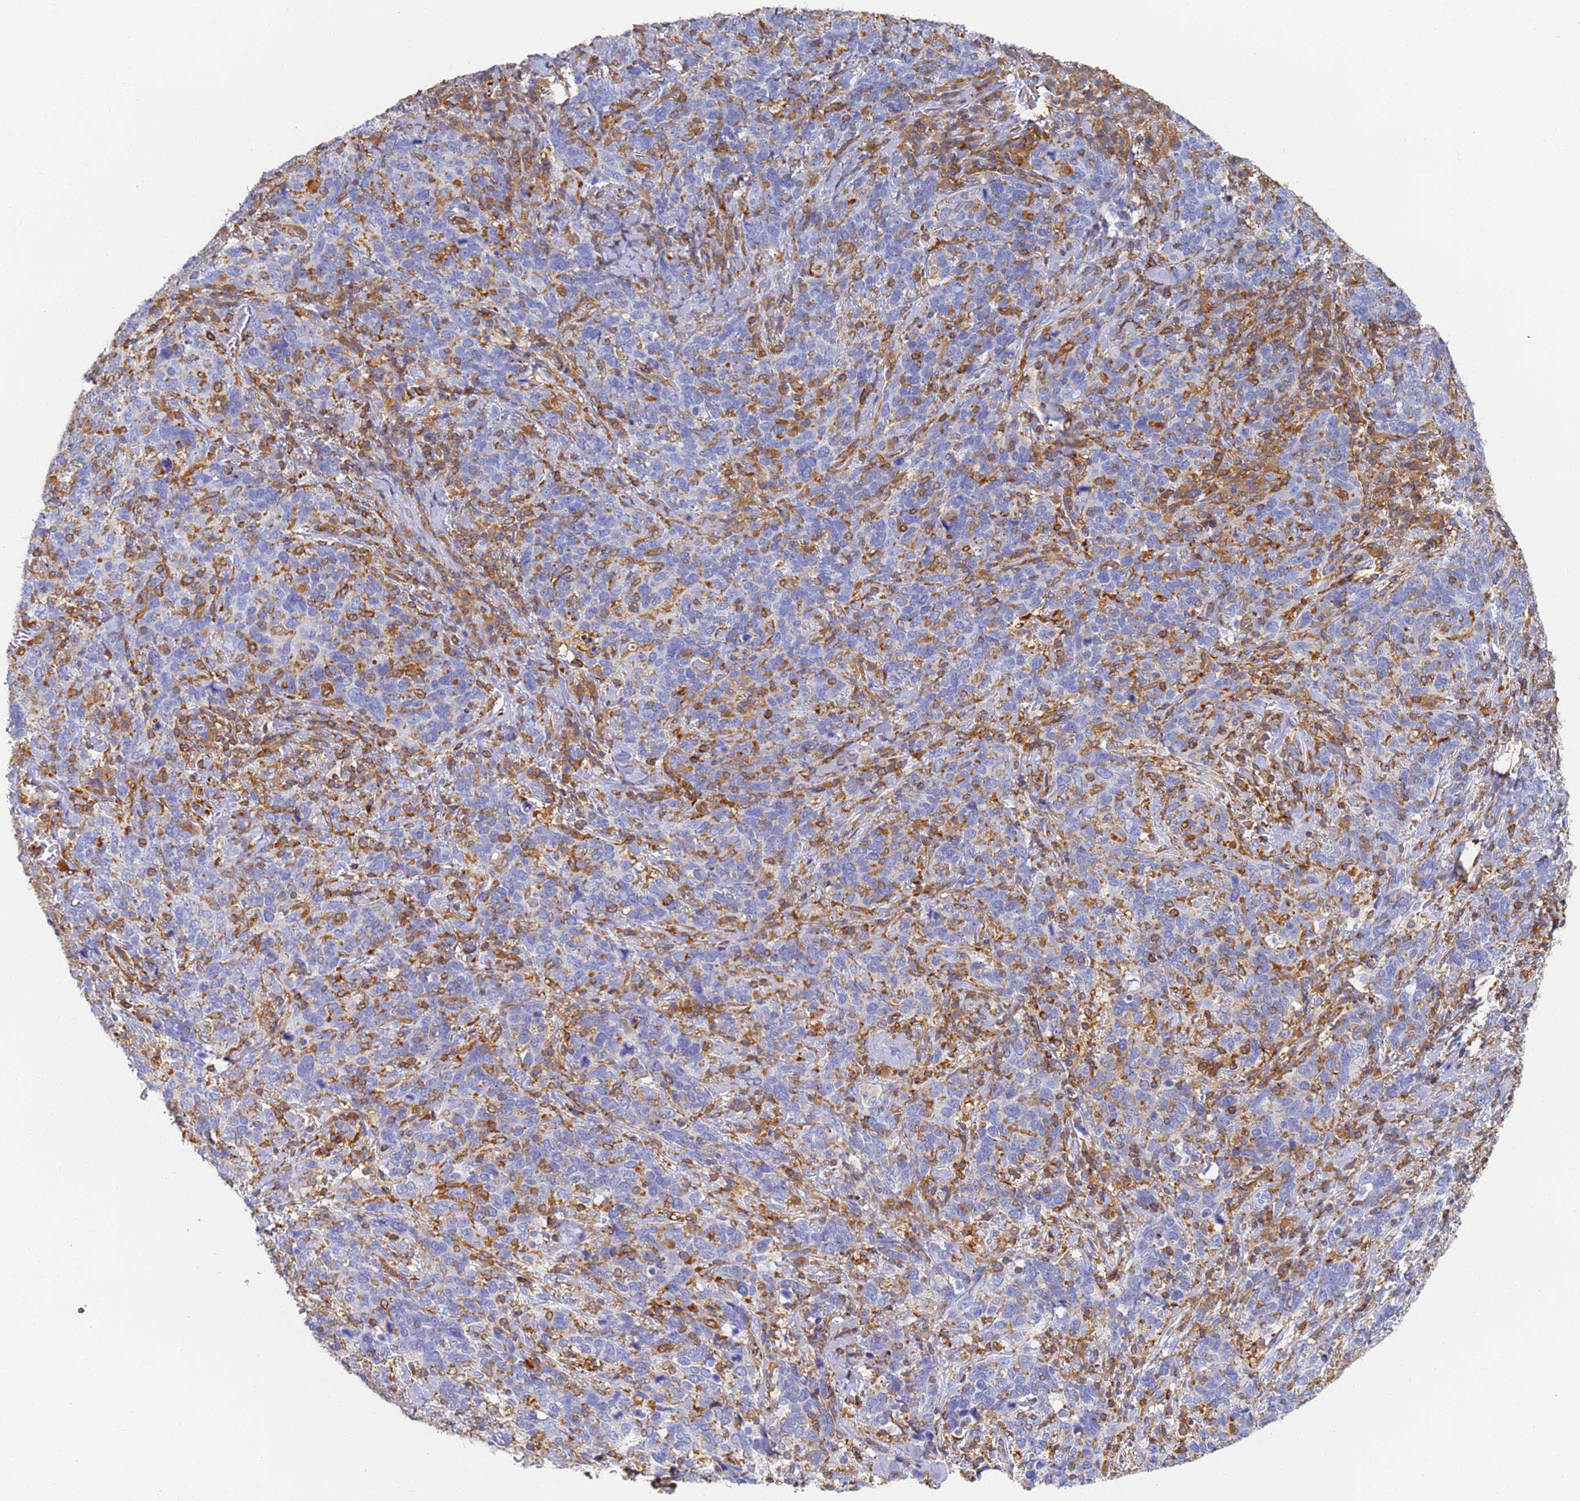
{"staining": {"intensity": "negative", "quantity": "none", "location": "none"}, "tissue": "cervical cancer", "cell_type": "Tumor cells", "image_type": "cancer", "snomed": [{"axis": "morphology", "description": "Squamous cell carcinoma, NOS"}, {"axis": "topography", "description": "Cervix"}], "caption": "A histopathology image of human cervical squamous cell carcinoma is negative for staining in tumor cells.", "gene": "BIN2", "patient": {"sex": "female", "age": 41}}